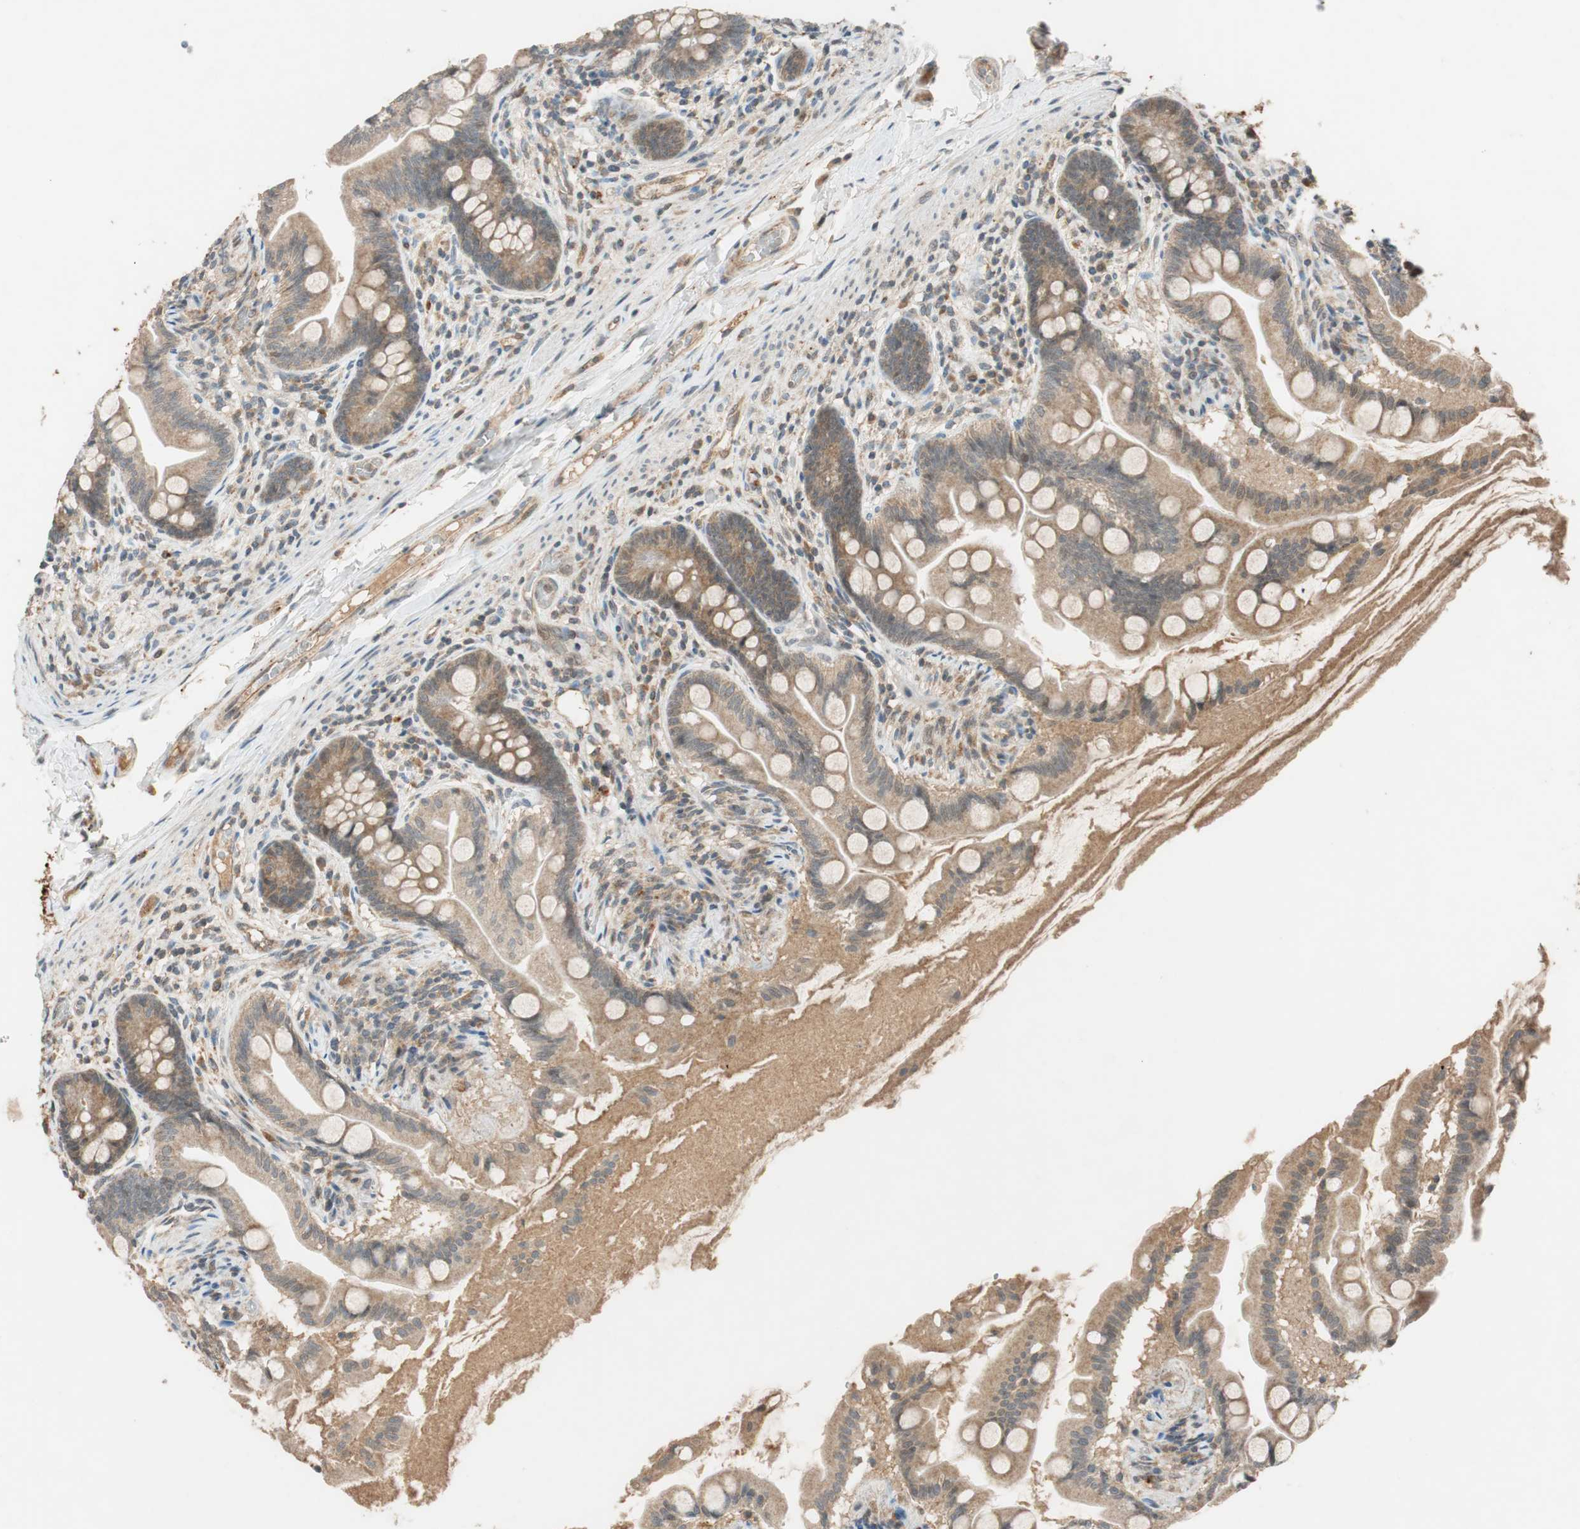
{"staining": {"intensity": "moderate", "quantity": ">75%", "location": "cytoplasmic/membranous"}, "tissue": "small intestine", "cell_type": "Glandular cells", "image_type": "normal", "snomed": [{"axis": "morphology", "description": "Normal tissue, NOS"}, {"axis": "topography", "description": "Small intestine"}], "caption": "IHC (DAB (3,3'-diaminobenzidine)) staining of benign small intestine displays moderate cytoplasmic/membranous protein positivity in approximately >75% of glandular cells. The staining was performed using DAB, with brown indicating positive protein expression. Nuclei are stained blue with hematoxylin.", "gene": "GLB1", "patient": {"sex": "female", "age": 56}}